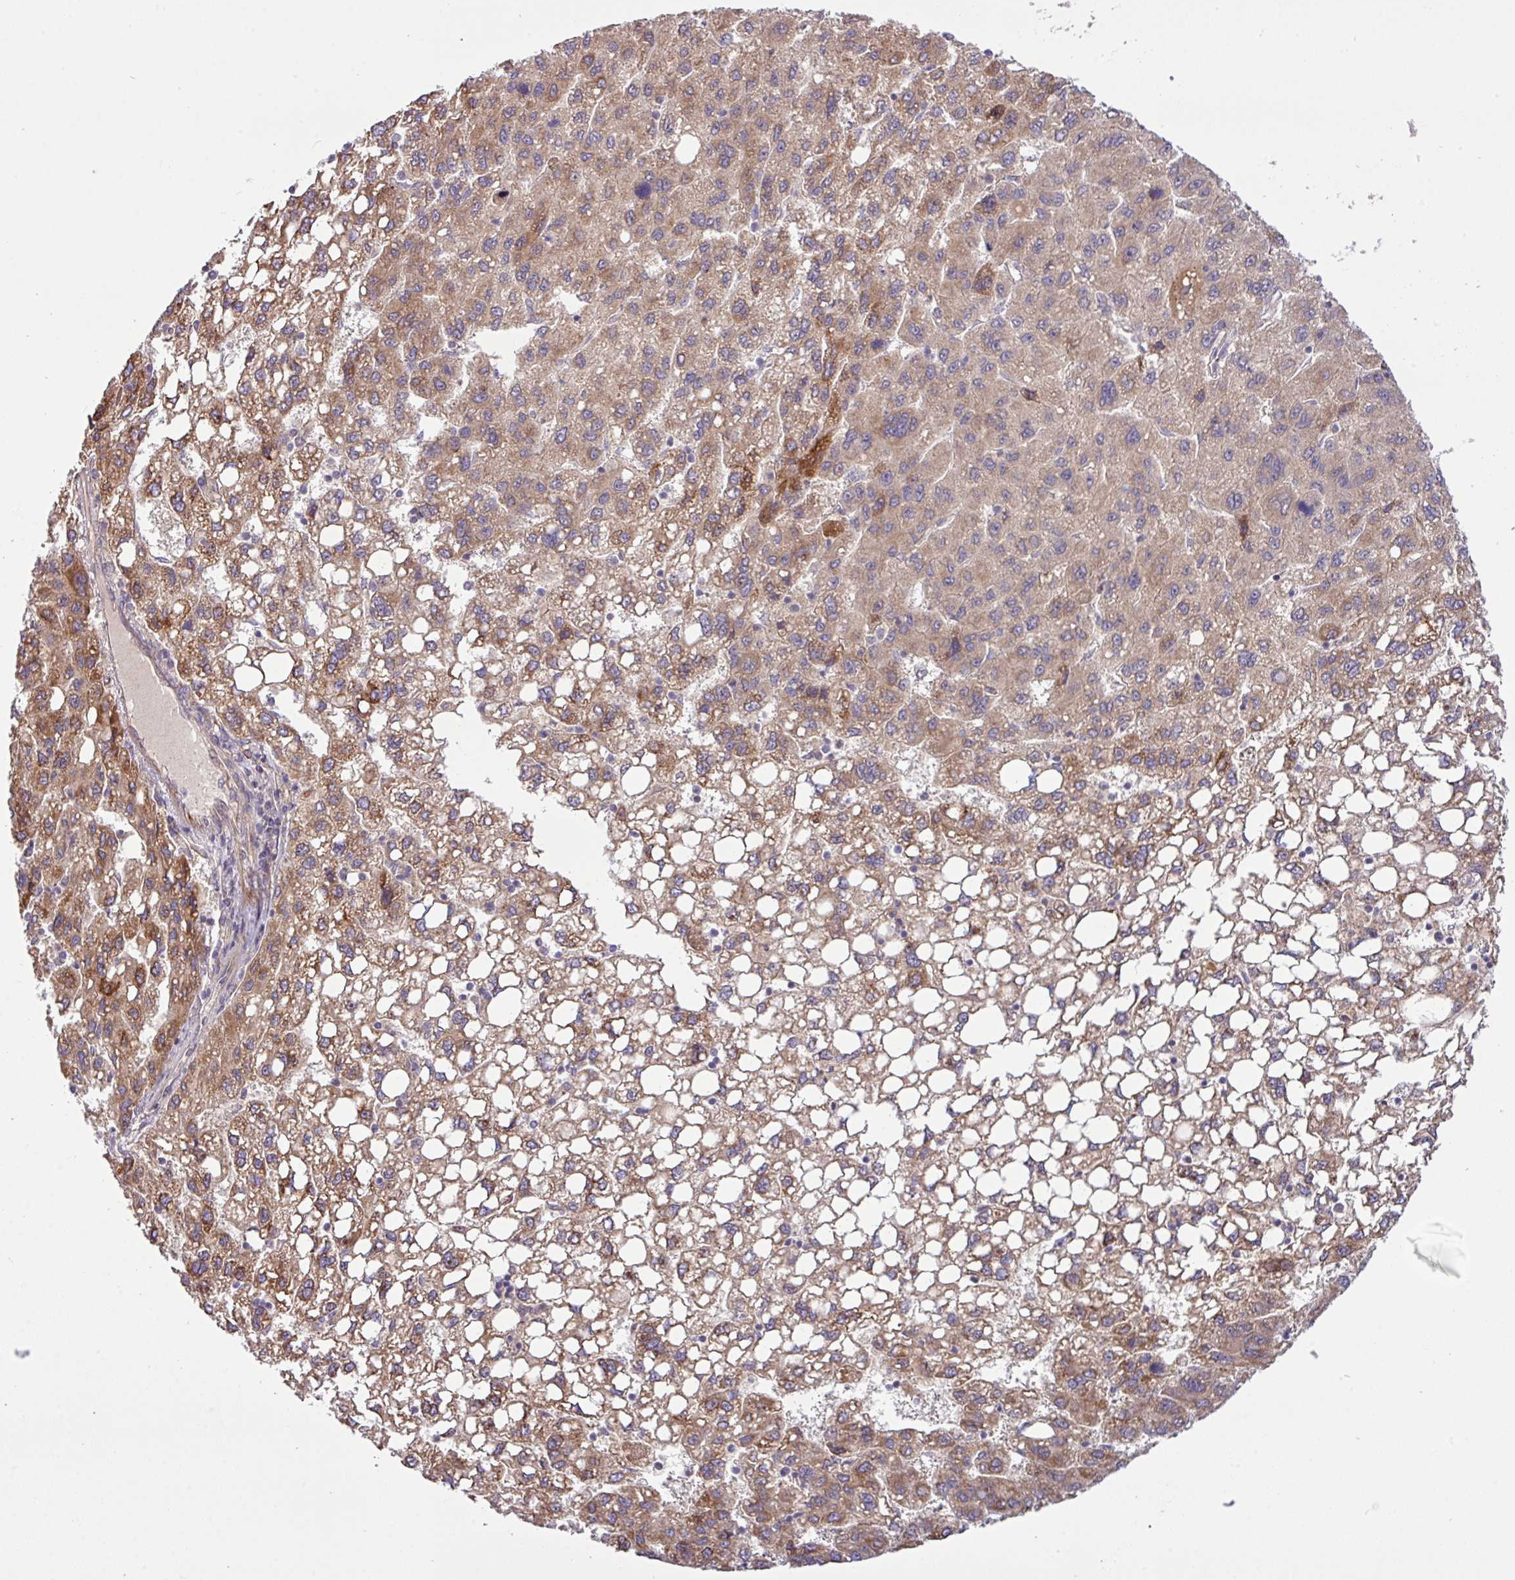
{"staining": {"intensity": "moderate", "quantity": ">75%", "location": "cytoplasmic/membranous"}, "tissue": "liver cancer", "cell_type": "Tumor cells", "image_type": "cancer", "snomed": [{"axis": "morphology", "description": "Carcinoma, Hepatocellular, NOS"}, {"axis": "topography", "description": "Liver"}], "caption": "About >75% of tumor cells in human liver cancer reveal moderate cytoplasmic/membranous protein staining as visualized by brown immunohistochemical staining.", "gene": "TM2D2", "patient": {"sex": "female", "age": 82}}